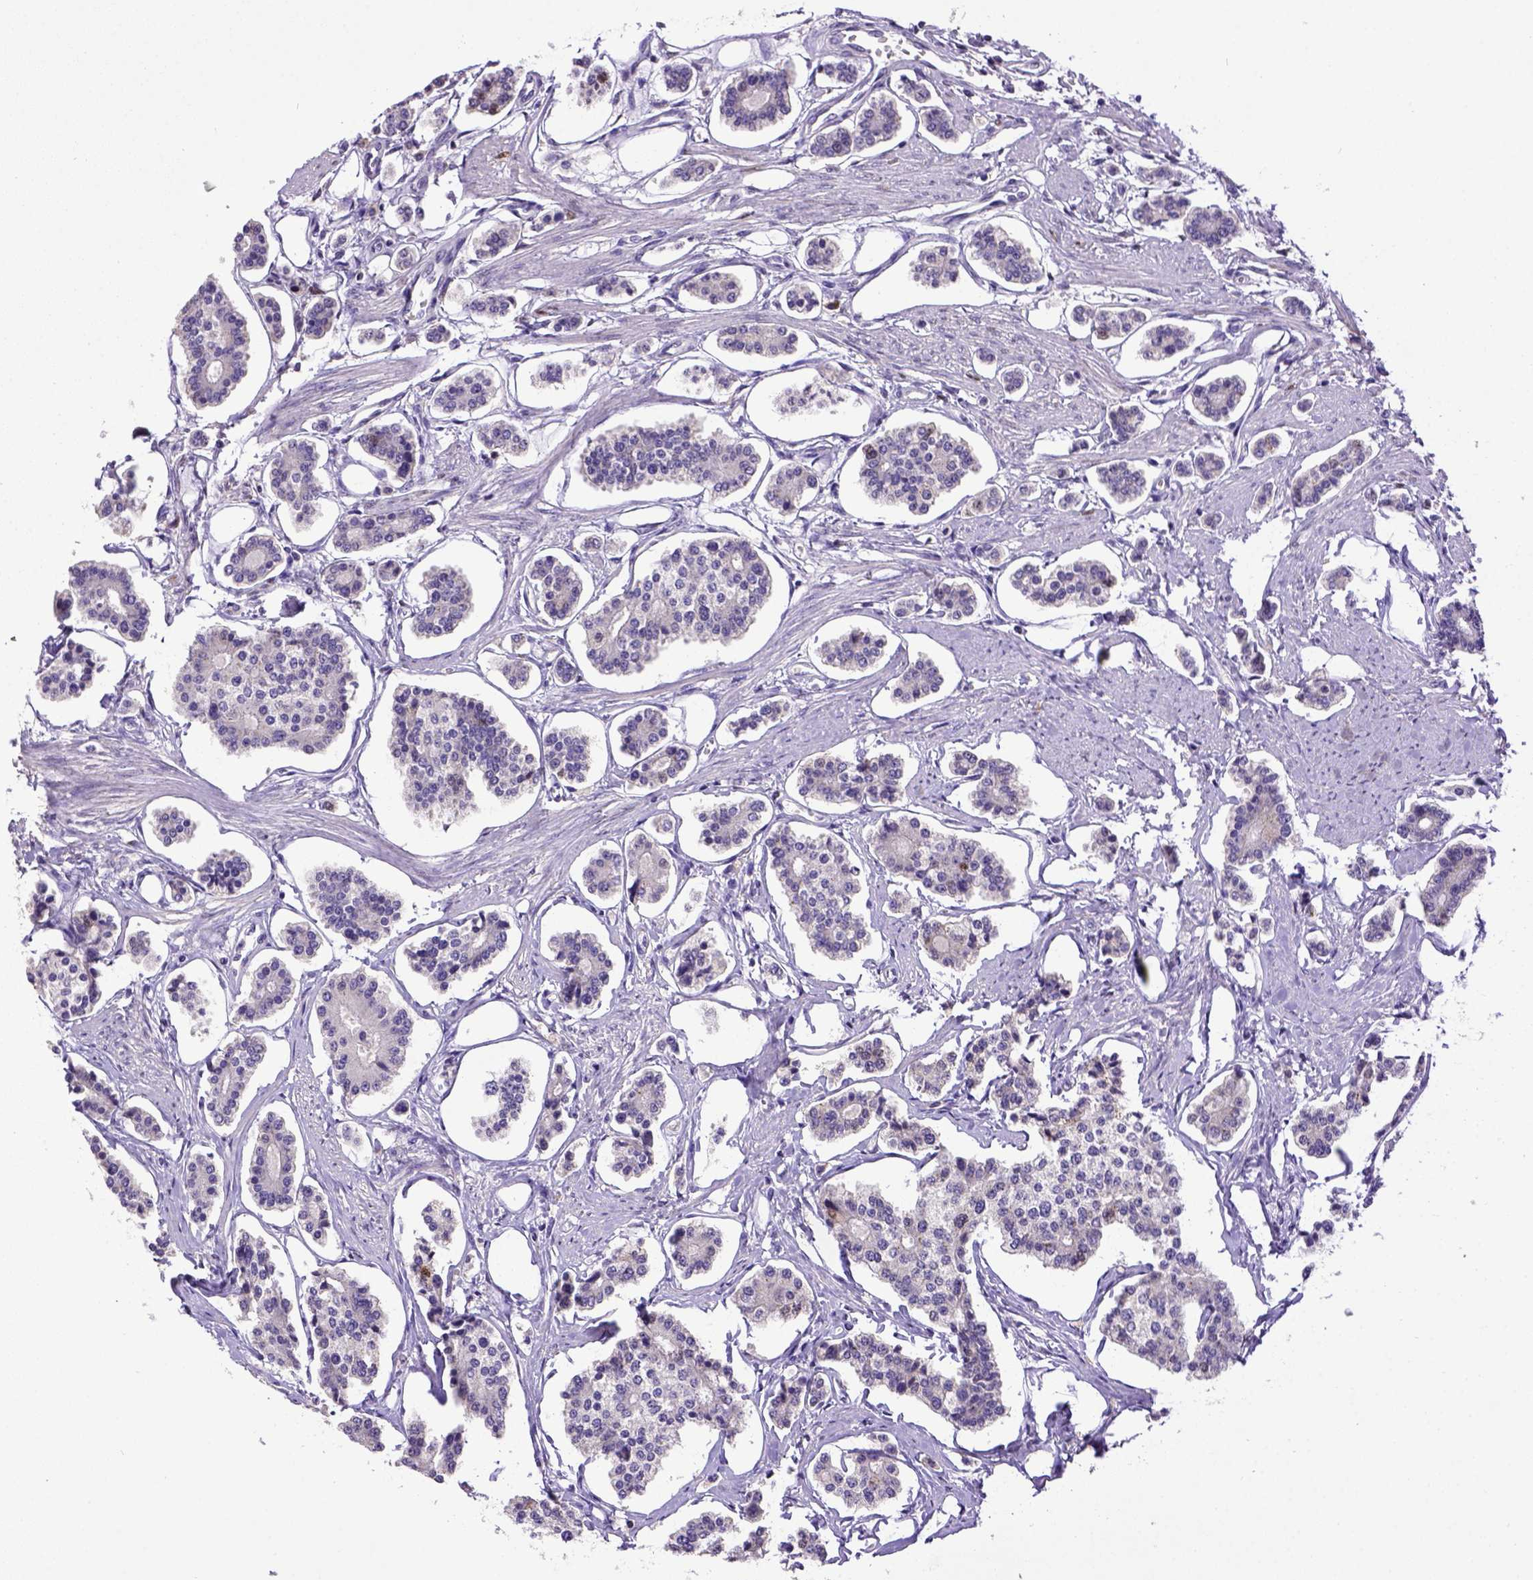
{"staining": {"intensity": "negative", "quantity": "none", "location": "none"}, "tissue": "carcinoid", "cell_type": "Tumor cells", "image_type": "cancer", "snomed": [{"axis": "morphology", "description": "Carcinoid, malignant, NOS"}, {"axis": "topography", "description": "Small intestine"}], "caption": "A micrograph of carcinoid (malignant) stained for a protein exhibits no brown staining in tumor cells.", "gene": "CDKN1A", "patient": {"sex": "female", "age": 65}}